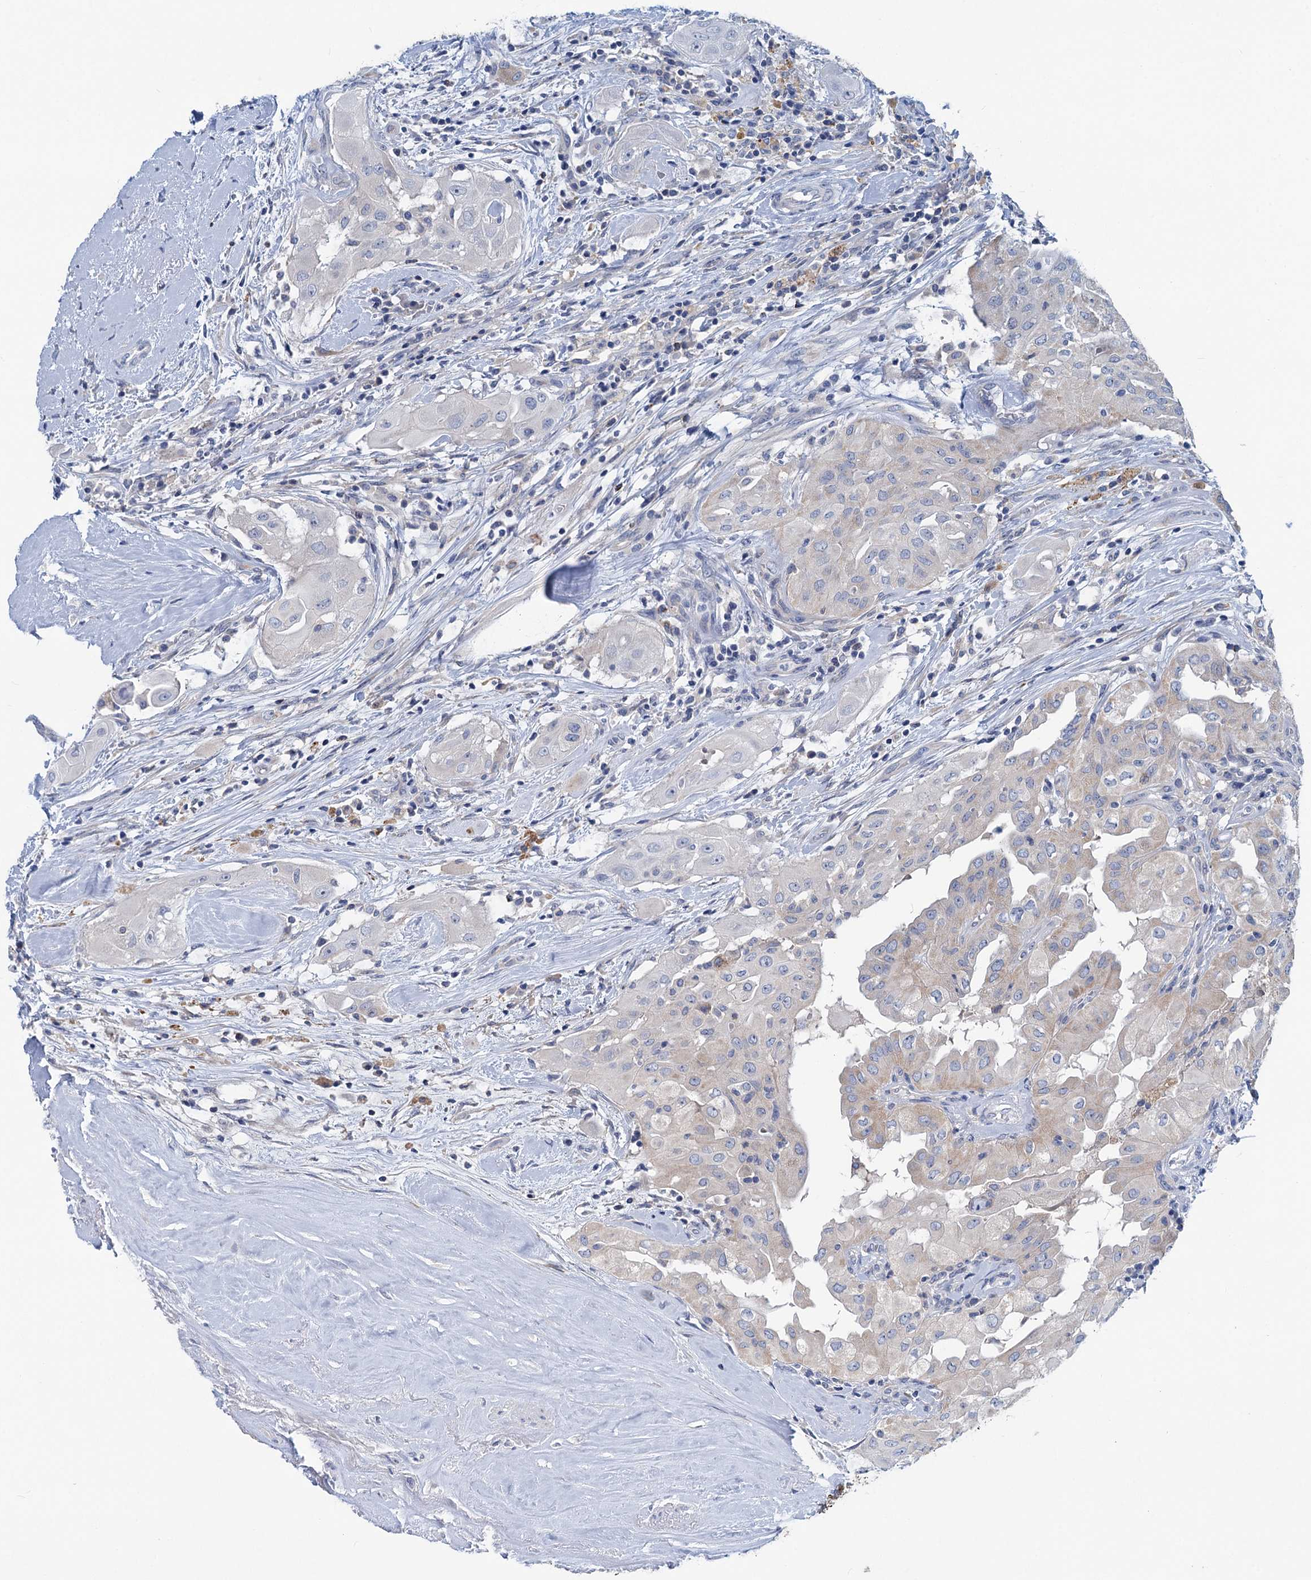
{"staining": {"intensity": "negative", "quantity": "none", "location": "none"}, "tissue": "thyroid cancer", "cell_type": "Tumor cells", "image_type": "cancer", "snomed": [{"axis": "morphology", "description": "Papillary adenocarcinoma, NOS"}, {"axis": "topography", "description": "Thyroid gland"}], "caption": "This is an IHC histopathology image of human thyroid papillary adenocarcinoma. There is no expression in tumor cells.", "gene": "CHDH", "patient": {"sex": "female", "age": 59}}